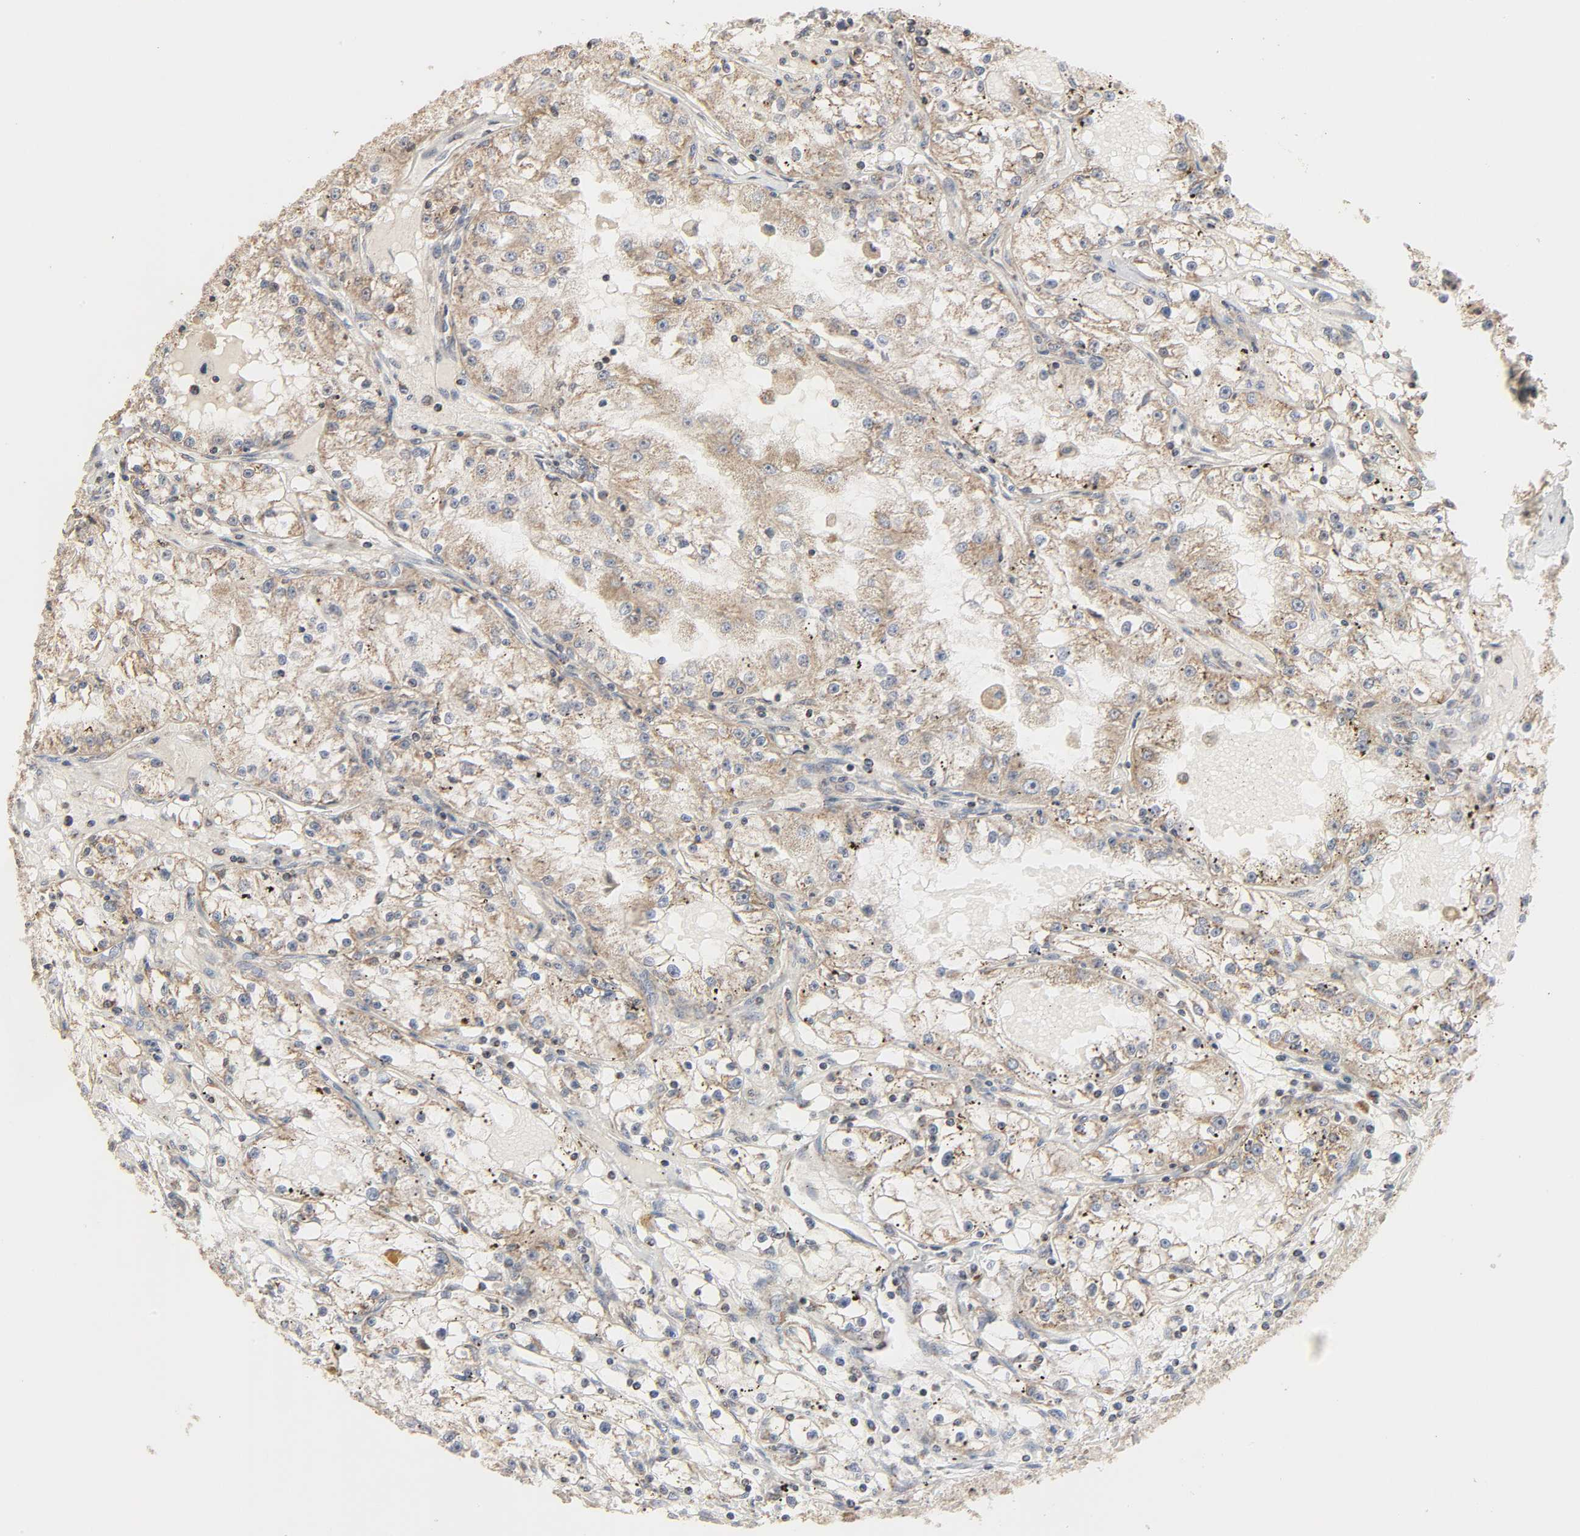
{"staining": {"intensity": "weak", "quantity": "25%-75%", "location": "cytoplasmic/membranous"}, "tissue": "renal cancer", "cell_type": "Tumor cells", "image_type": "cancer", "snomed": [{"axis": "morphology", "description": "Adenocarcinoma, NOS"}, {"axis": "topography", "description": "Kidney"}], "caption": "About 25%-75% of tumor cells in human renal adenocarcinoma display weak cytoplasmic/membranous protein positivity as visualized by brown immunohistochemical staining.", "gene": "CLEC4E", "patient": {"sex": "male", "age": 56}}